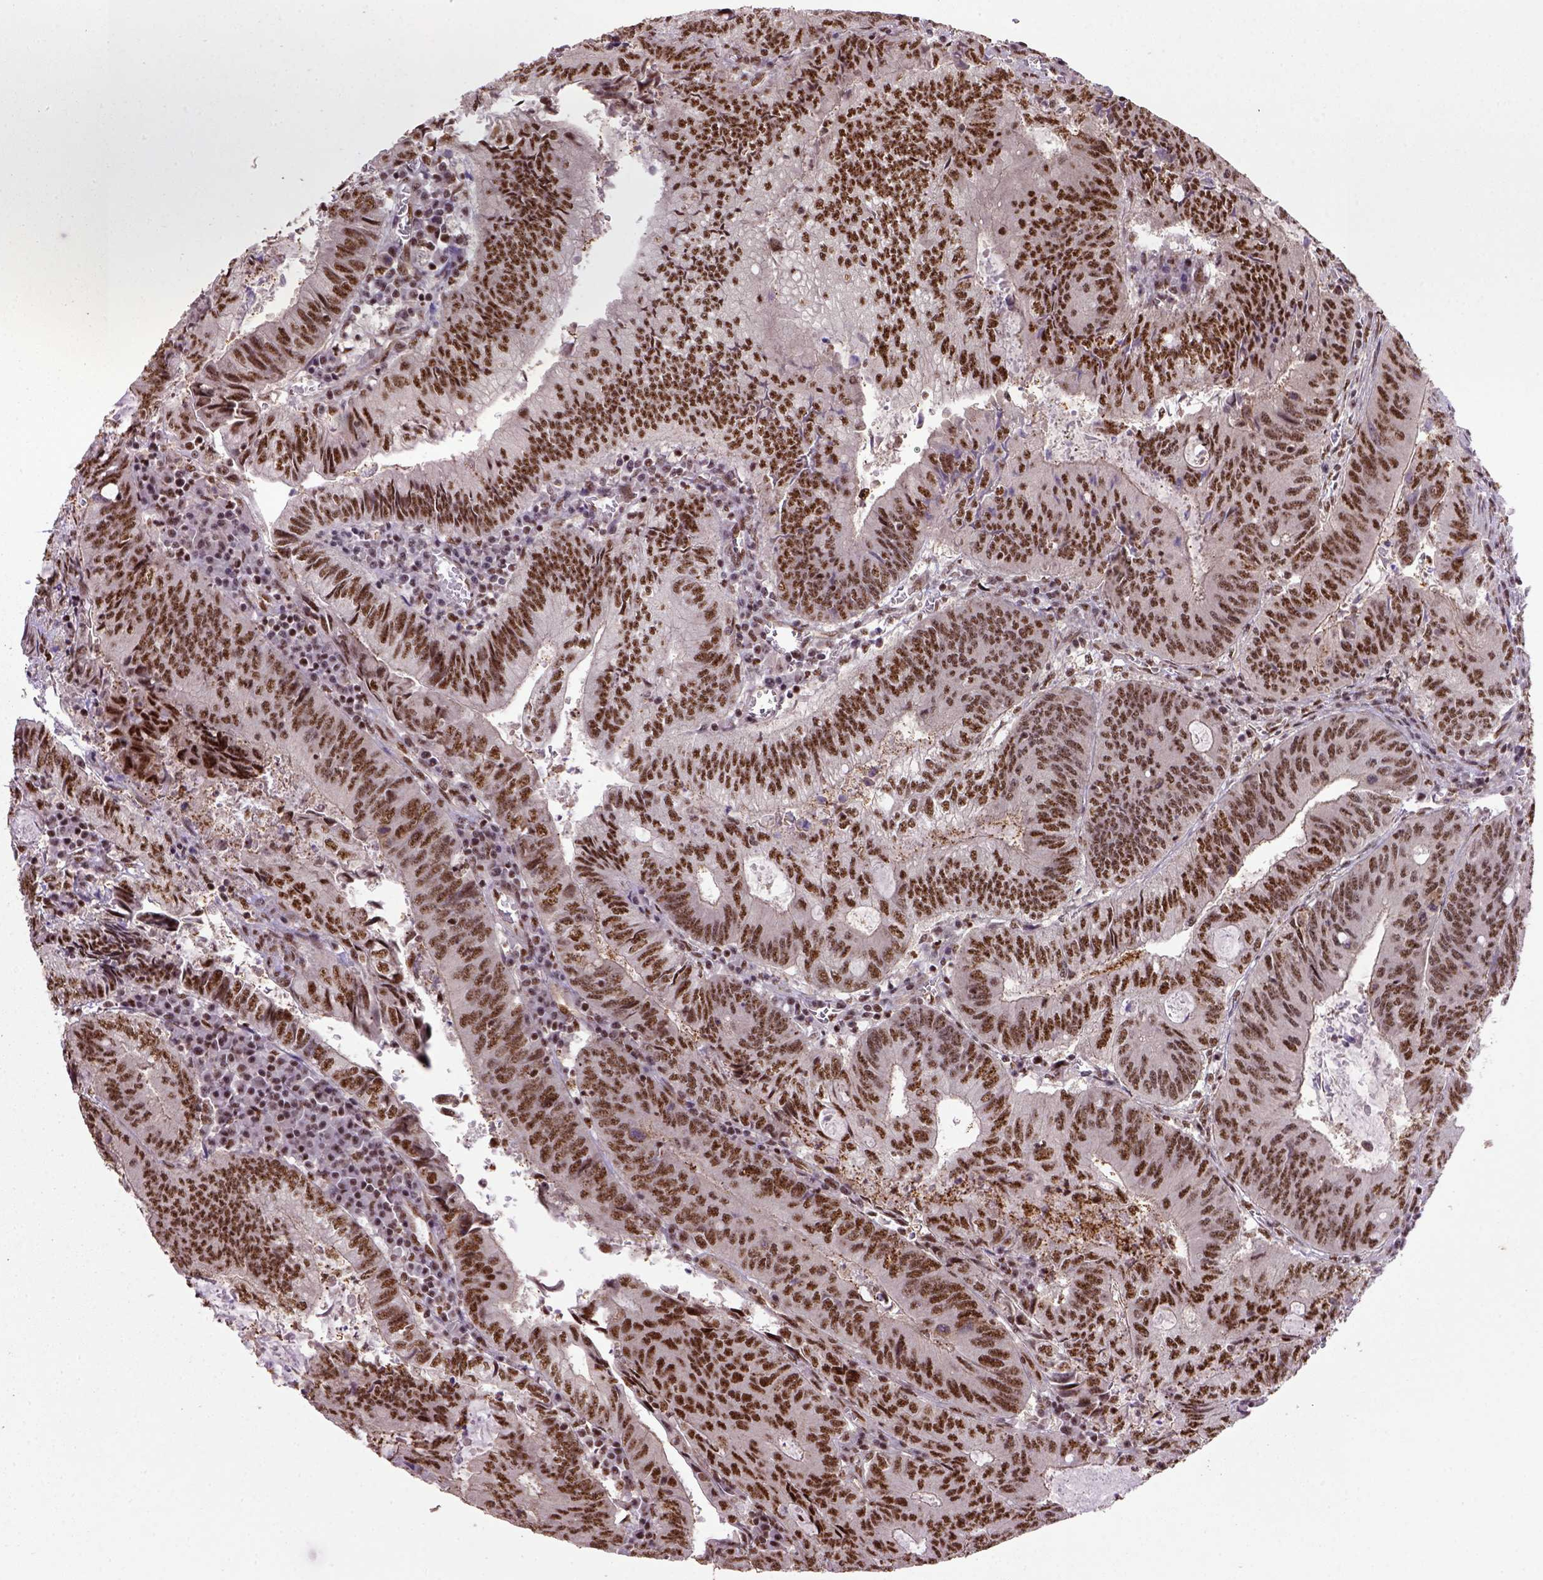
{"staining": {"intensity": "strong", "quantity": ">75%", "location": "nuclear"}, "tissue": "colorectal cancer", "cell_type": "Tumor cells", "image_type": "cancer", "snomed": [{"axis": "morphology", "description": "Adenocarcinoma, NOS"}, {"axis": "topography", "description": "Colon"}], "caption": "Immunohistochemistry staining of adenocarcinoma (colorectal), which shows high levels of strong nuclear expression in about >75% of tumor cells indicating strong nuclear protein expression. The staining was performed using DAB (brown) for protein detection and nuclei were counterstained in hematoxylin (blue).", "gene": "PPIG", "patient": {"sex": "male", "age": 67}}